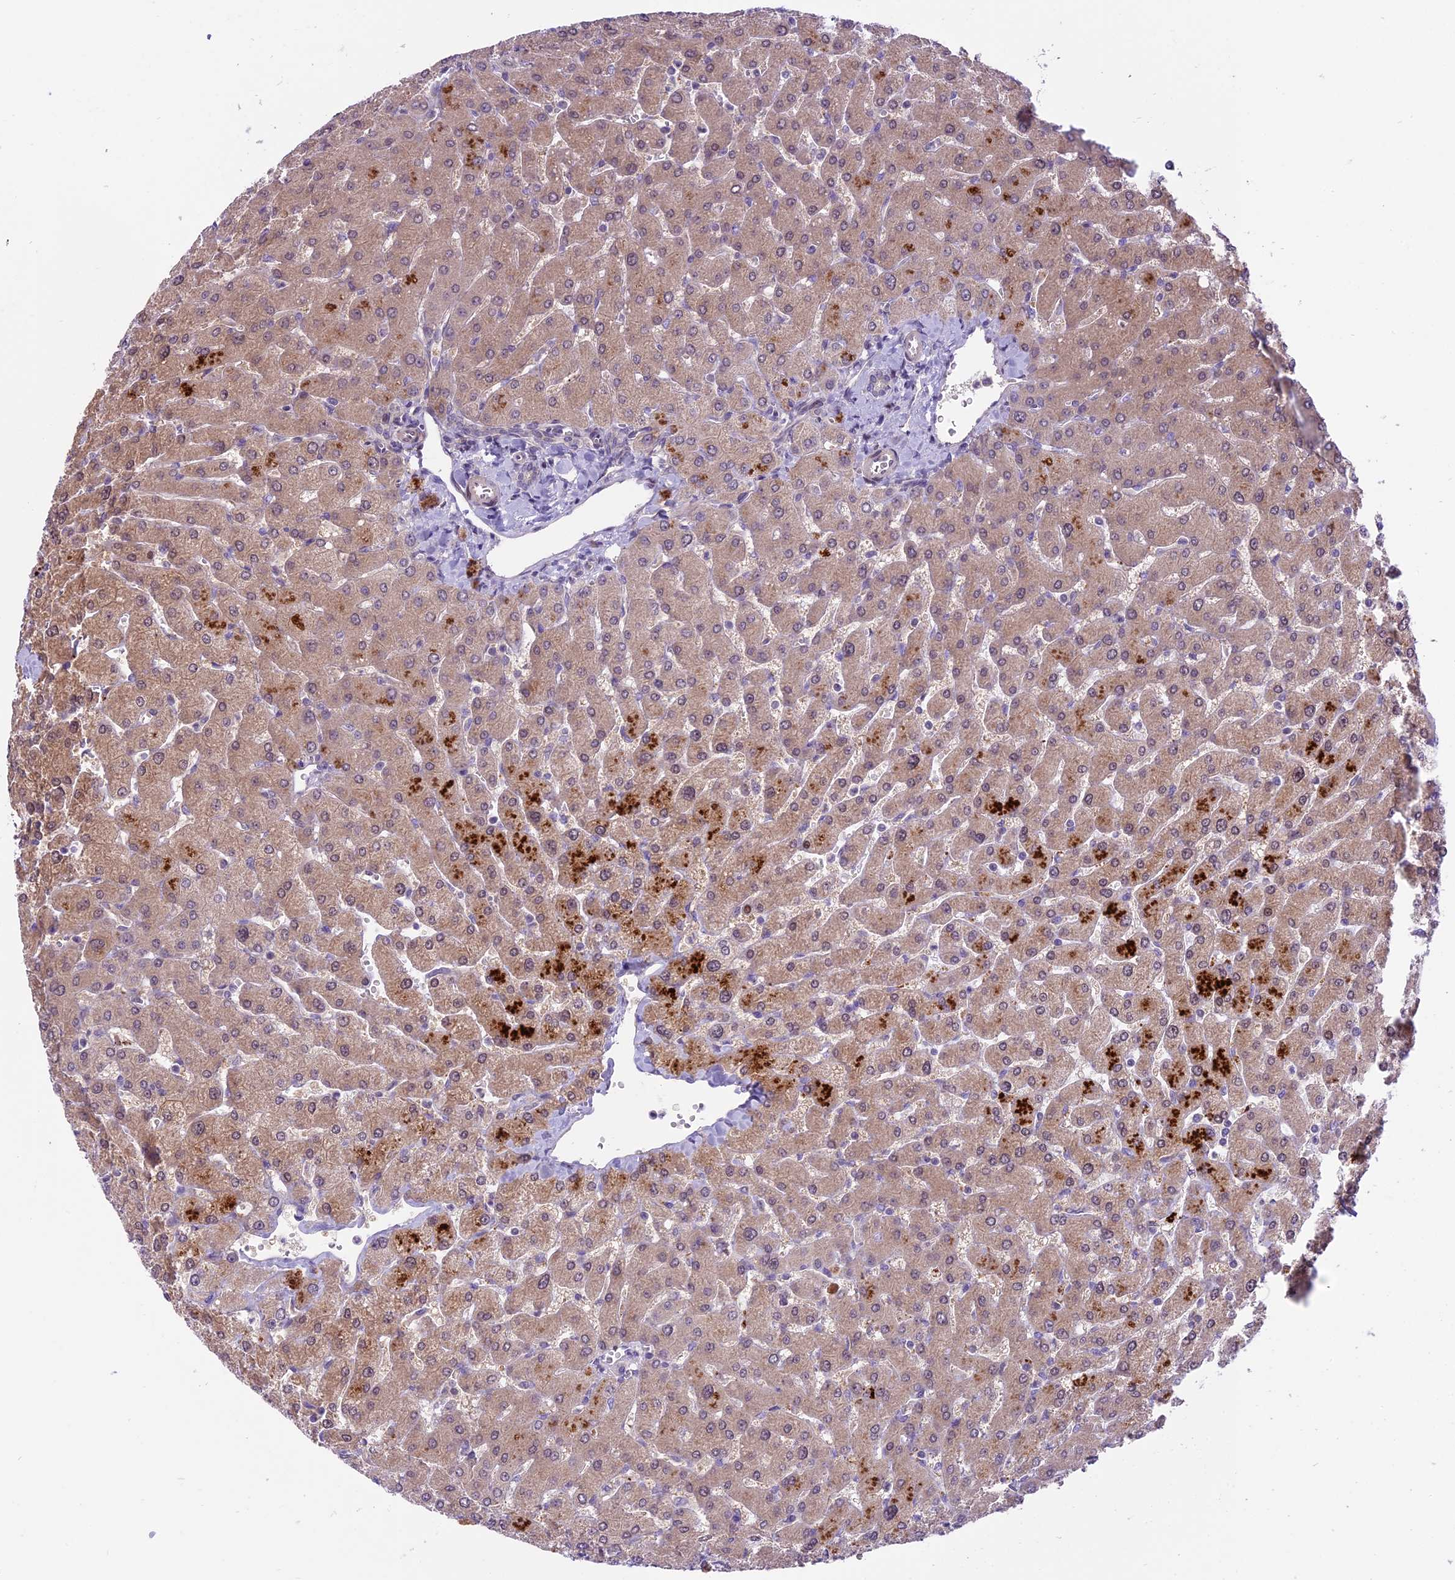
{"staining": {"intensity": "negative", "quantity": "none", "location": "none"}, "tissue": "liver", "cell_type": "Cholangiocytes", "image_type": "normal", "snomed": [{"axis": "morphology", "description": "Normal tissue, NOS"}, {"axis": "topography", "description": "Liver"}], "caption": "IHC image of benign human liver stained for a protein (brown), which exhibits no positivity in cholangiocytes.", "gene": "SPRED1", "patient": {"sex": "male", "age": 55}}